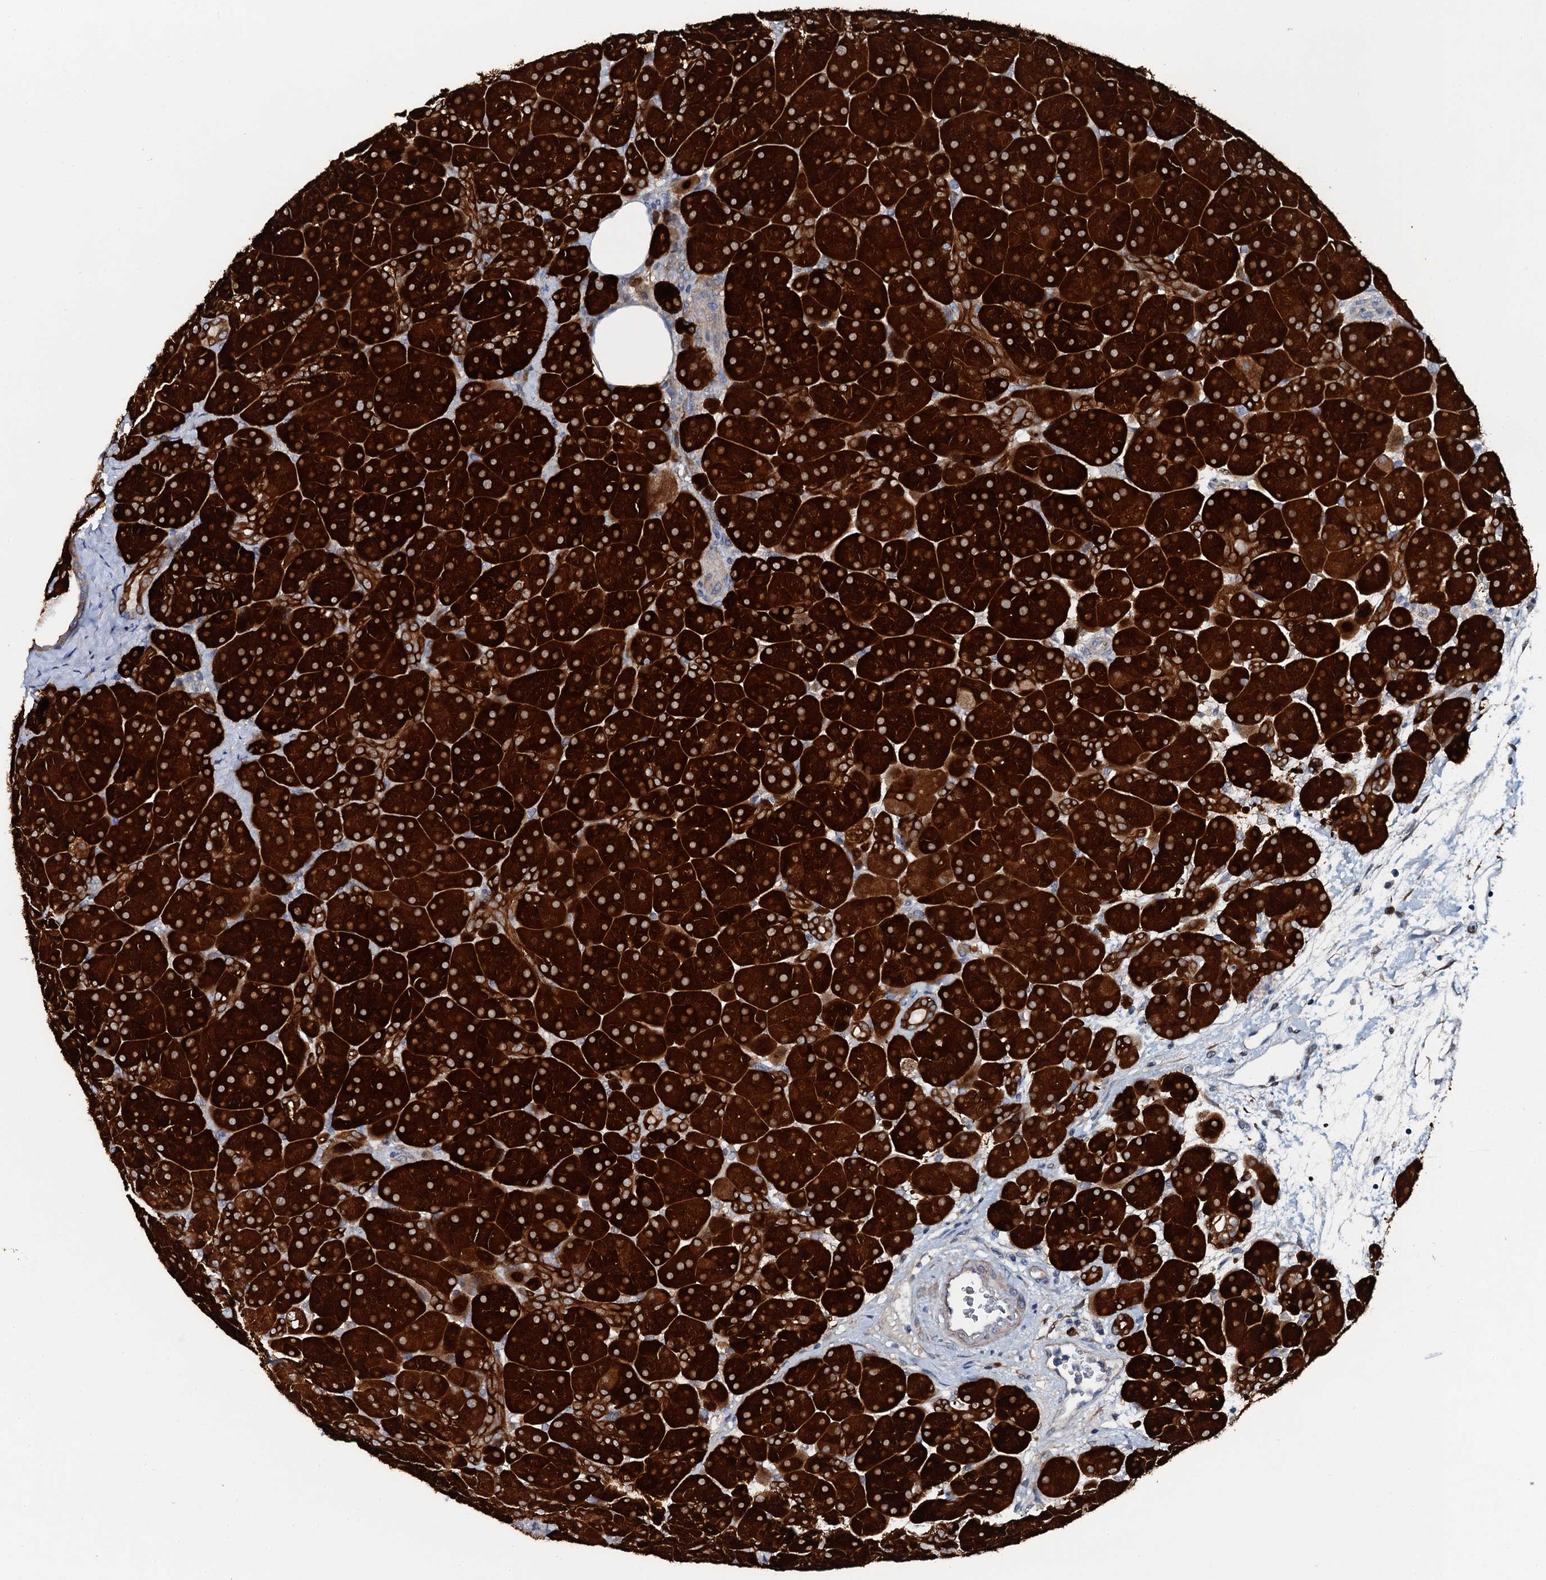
{"staining": {"intensity": "strong", "quantity": ">75%", "location": "cytoplasmic/membranous"}, "tissue": "pancreas", "cell_type": "Exocrine glandular cells", "image_type": "normal", "snomed": [{"axis": "morphology", "description": "Normal tissue, NOS"}, {"axis": "topography", "description": "Pancreas"}], "caption": "IHC of normal human pancreas shows high levels of strong cytoplasmic/membranous staining in about >75% of exocrine glandular cells.", "gene": "GFOD2", "patient": {"sex": "male", "age": 66}}